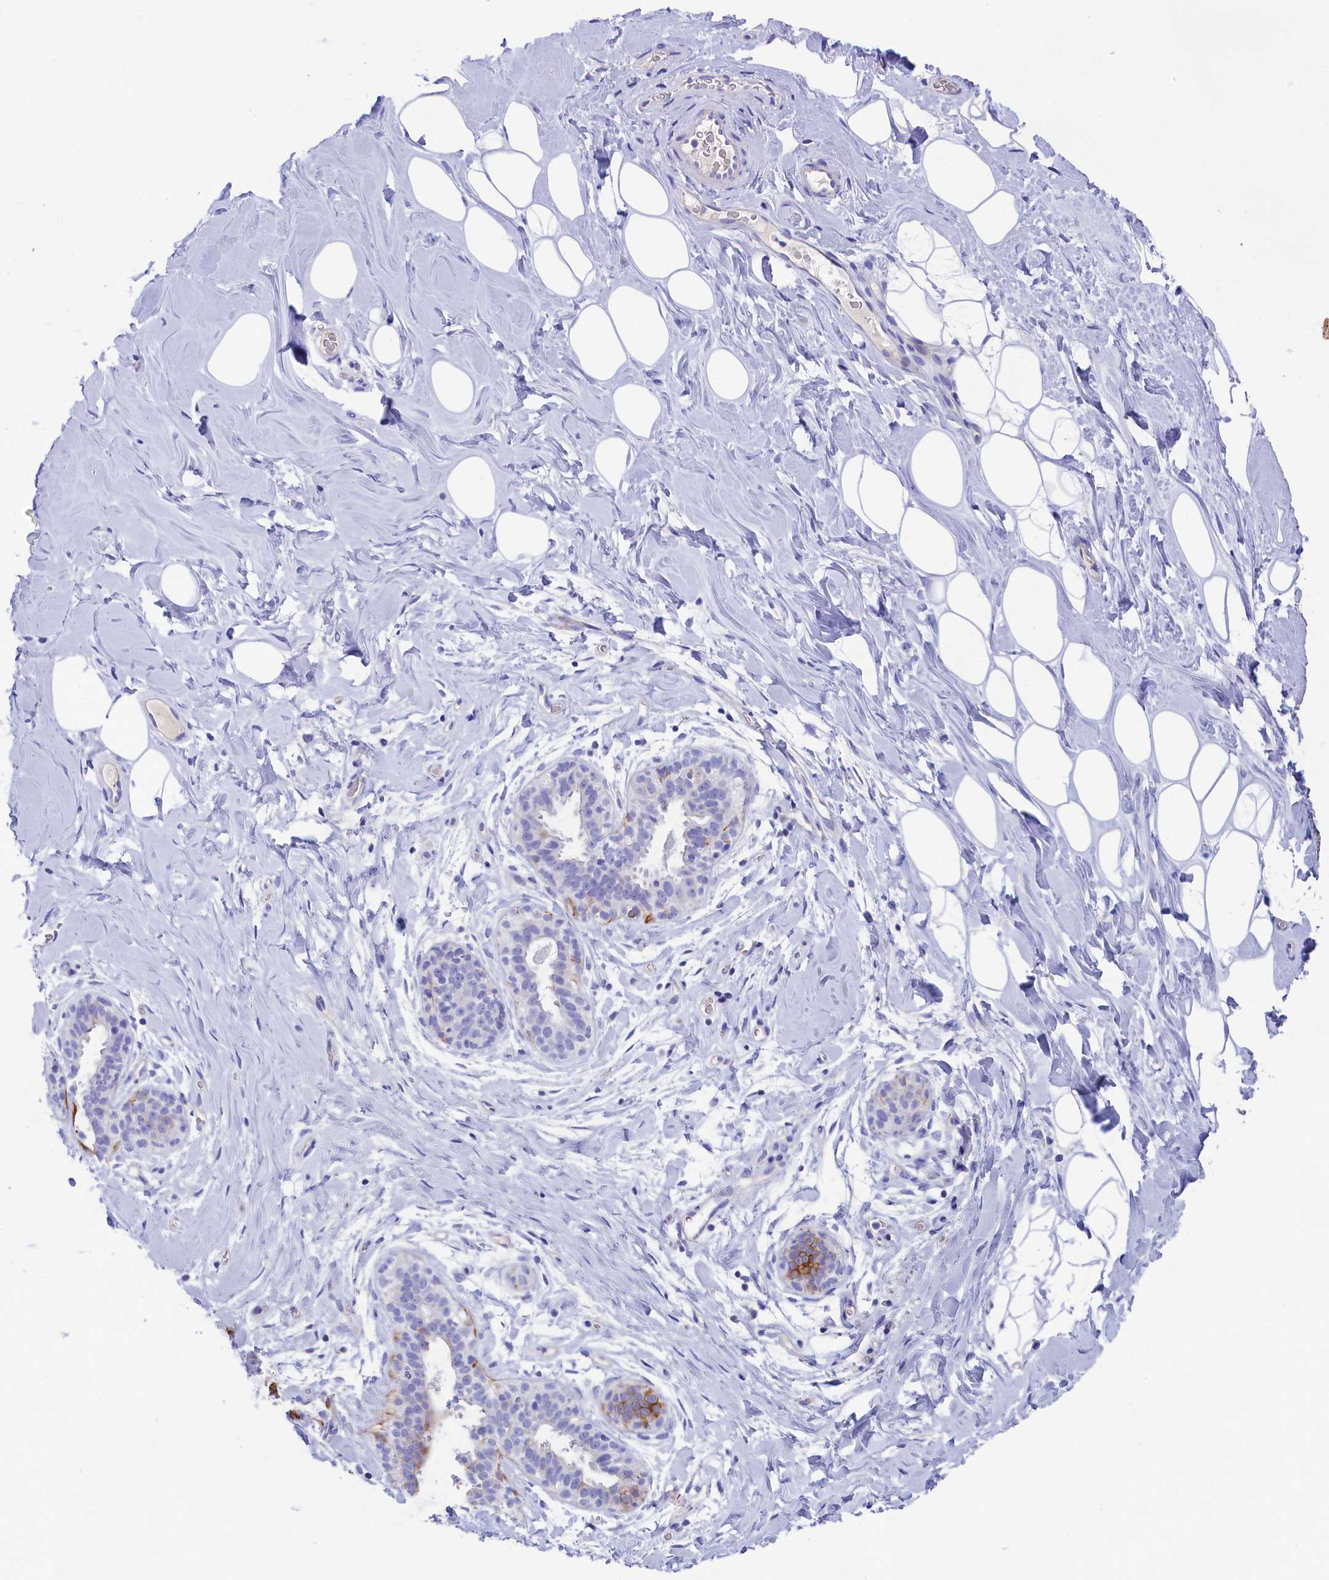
{"staining": {"intensity": "negative", "quantity": "none", "location": "none"}, "tissue": "adipose tissue", "cell_type": "Adipocytes", "image_type": "normal", "snomed": [{"axis": "morphology", "description": "Normal tissue, NOS"}, {"axis": "topography", "description": "Breast"}], "caption": "Immunohistochemistry (IHC) of unremarkable human adipose tissue shows no staining in adipocytes. Brightfield microscopy of IHC stained with DAB (brown) and hematoxylin (blue), captured at high magnification.", "gene": "SULT2A1", "patient": {"sex": "female", "age": 26}}